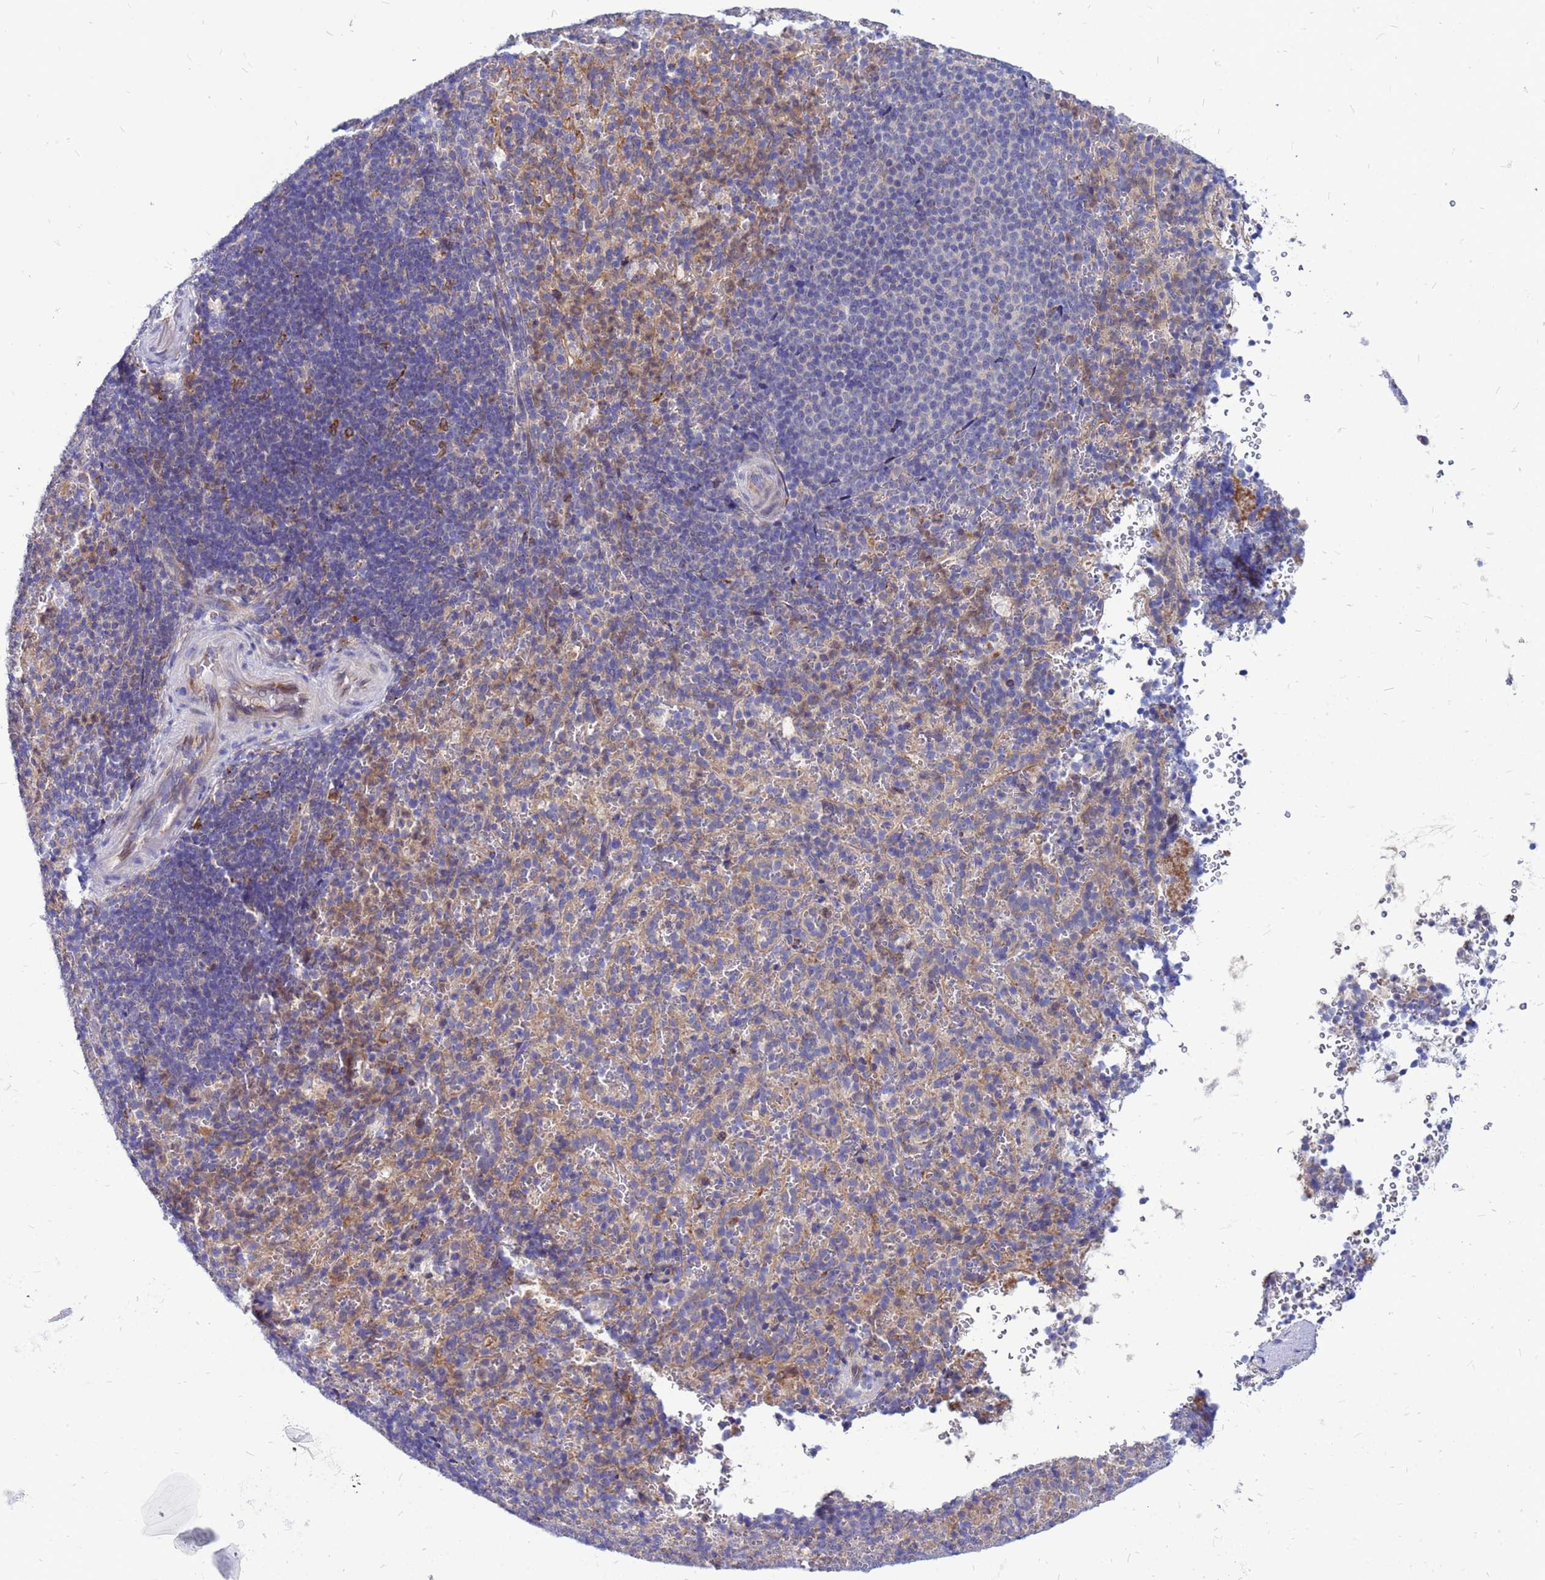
{"staining": {"intensity": "moderate", "quantity": "<25%", "location": "cytoplasmic/membranous"}, "tissue": "spleen", "cell_type": "Cells in red pulp", "image_type": "normal", "snomed": [{"axis": "morphology", "description": "Normal tissue, NOS"}, {"axis": "topography", "description": "Spleen"}], "caption": "An immunohistochemistry photomicrograph of normal tissue is shown. Protein staining in brown highlights moderate cytoplasmic/membranous positivity in spleen within cells in red pulp.", "gene": "FHIP1A", "patient": {"sex": "female", "age": 21}}